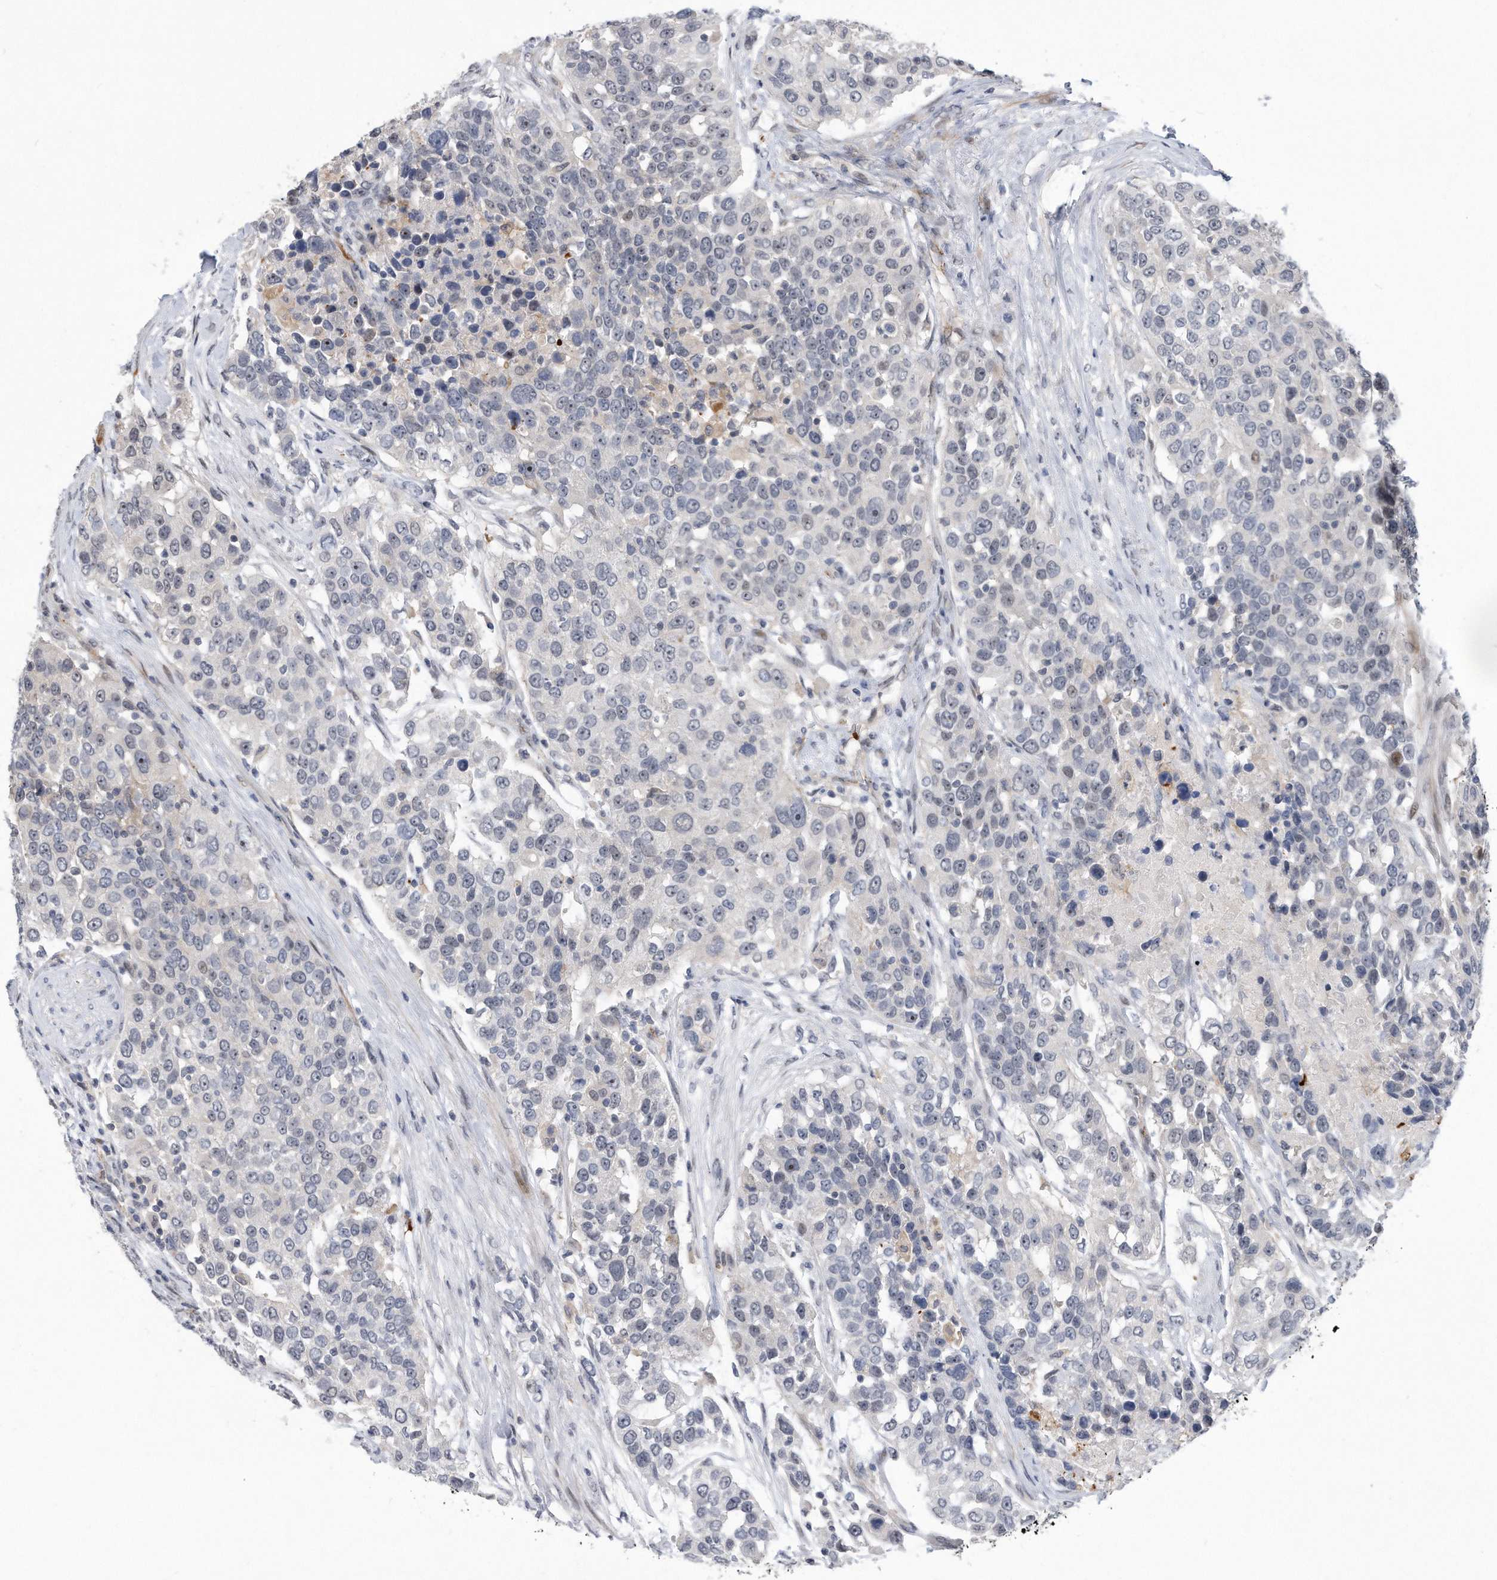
{"staining": {"intensity": "negative", "quantity": "none", "location": "none"}, "tissue": "urothelial cancer", "cell_type": "Tumor cells", "image_type": "cancer", "snomed": [{"axis": "morphology", "description": "Urothelial carcinoma, High grade"}, {"axis": "topography", "description": "Urinary bladder"}], "caption": "There is no significant expression in tumor cells of urothelial cancer.", "gene": "PGBD2", "patient": {"sex": "female", "age": 80}}